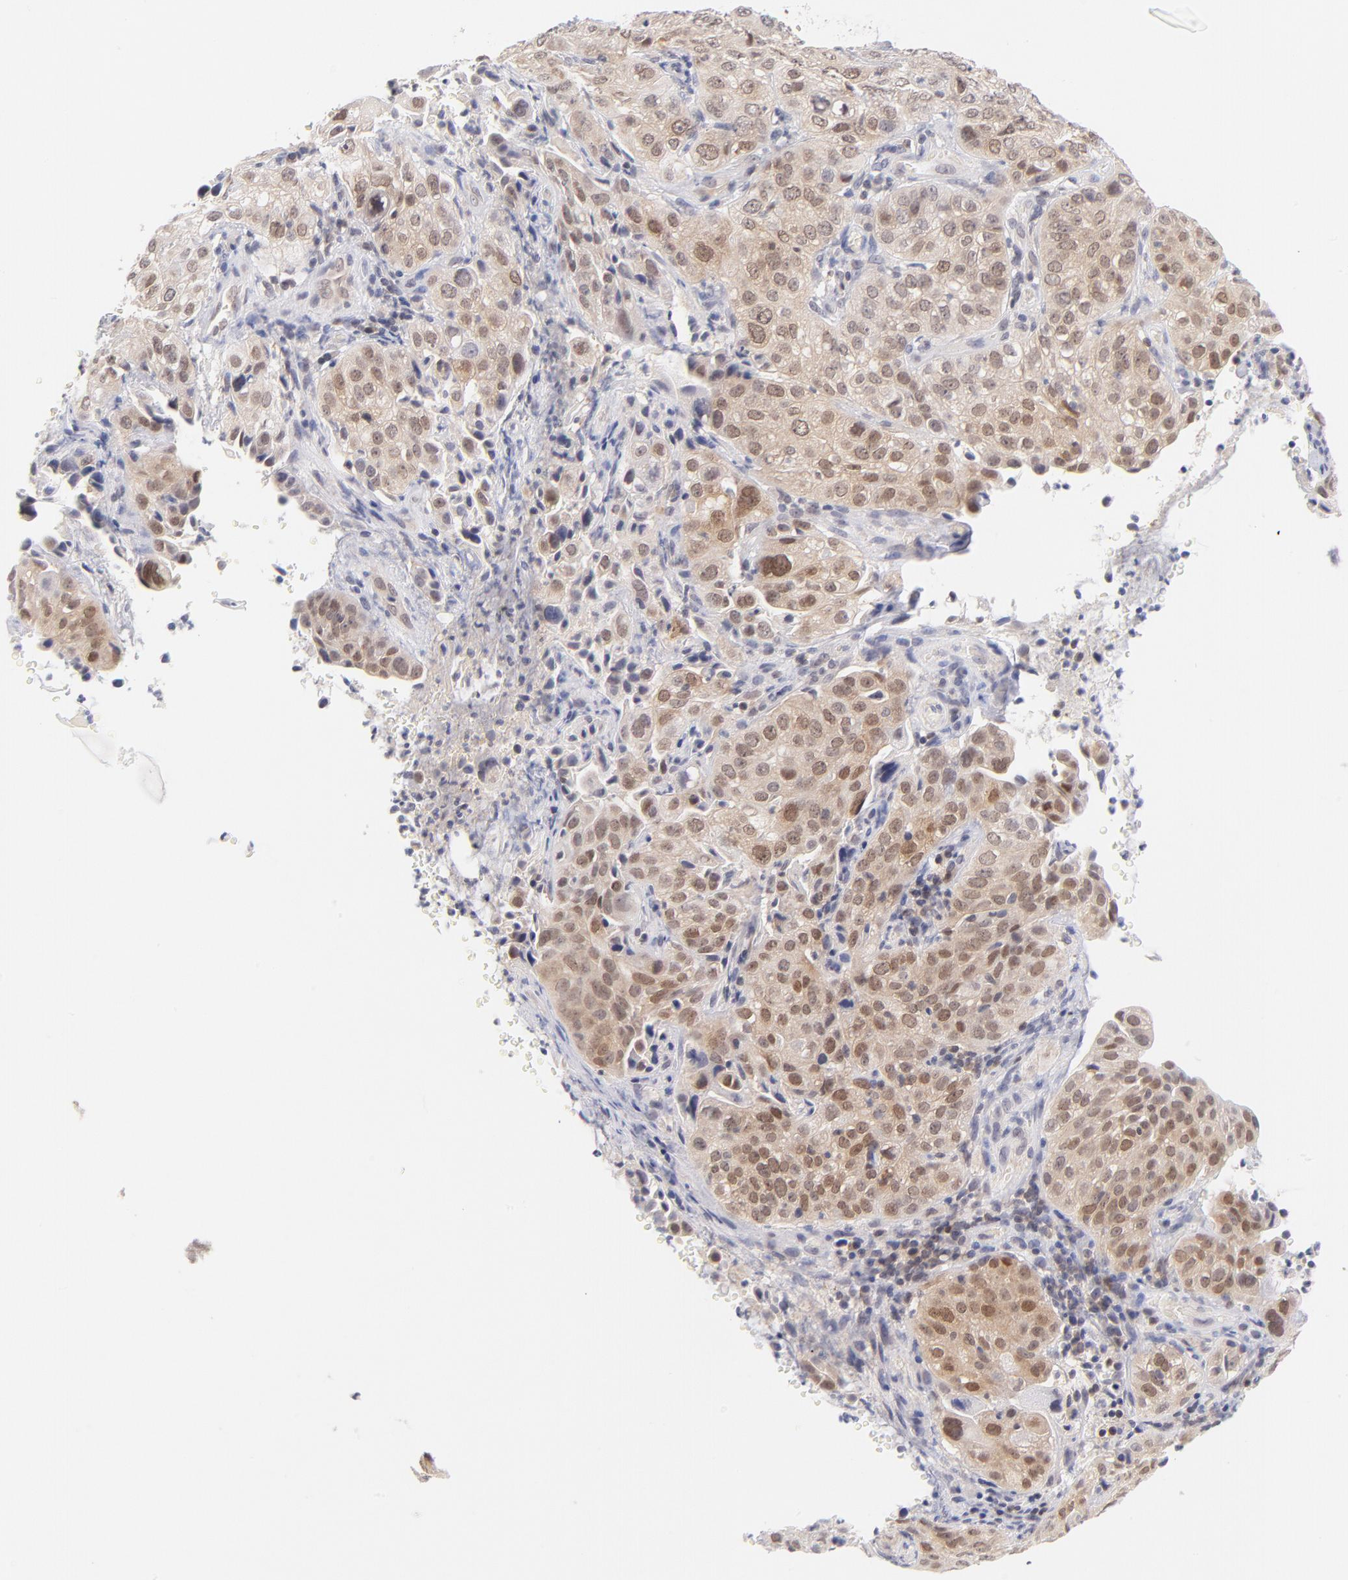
{"staining": {"intensity": "weak", "quantity": ">75%", "location": "cytoplasmic/membranous,nuclear"}, "tissue": "cervical cancer", "cell_type": "Tumor cells", "image_type": "cancer", "snomed": [{"axis": "morphology", "description": "Squamous cell carcinoma, NOS"}, {"axis": "topography", "description": "Cervix"}], "caption": "Cervical cancer (squamous cell carcinoma) stained with immunohistochemistry shows weak cytoplasmic/membranous and nuclear positivity in approximately >75% of tumor cells.", "gene": "CASP6", "patient": {"sex": "female", "age": 38}}